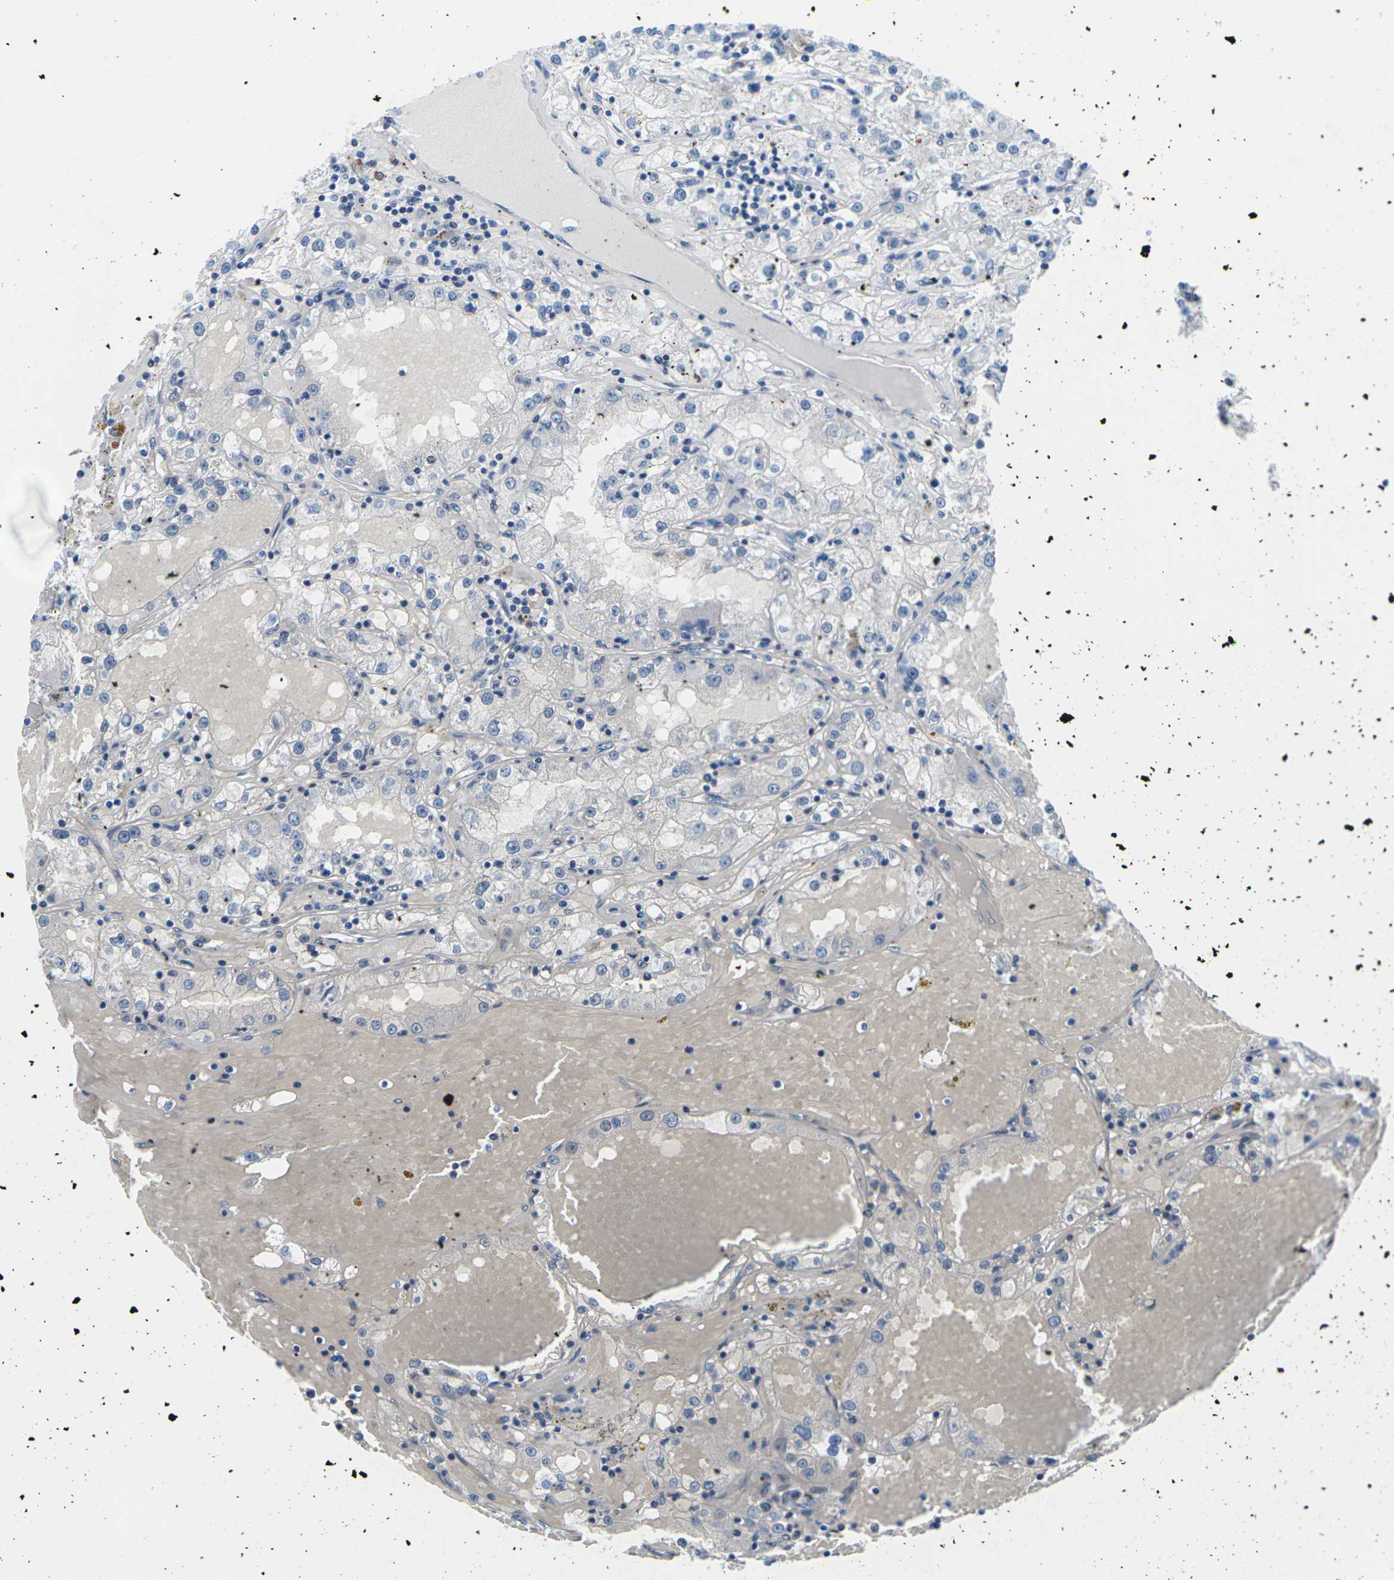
{"staining": {"intensity": "negative", "quantity": "none", "location": "none"}, "tissue": "renal cancer", "cell_type": "Tumor cells", "image_type": "cancer", "snomed": [{"axis": "morphology", "description": "Adenocarcinoma, NOS"}, {"axis": "topography", "description": "Kidney"}], "caption": "IHC image of renal cancer stained for a protein (brown), which shows no positivity in tumor cells.", "gene": "SYNGR2", "patient": {"sex": "male", "age": 56}}